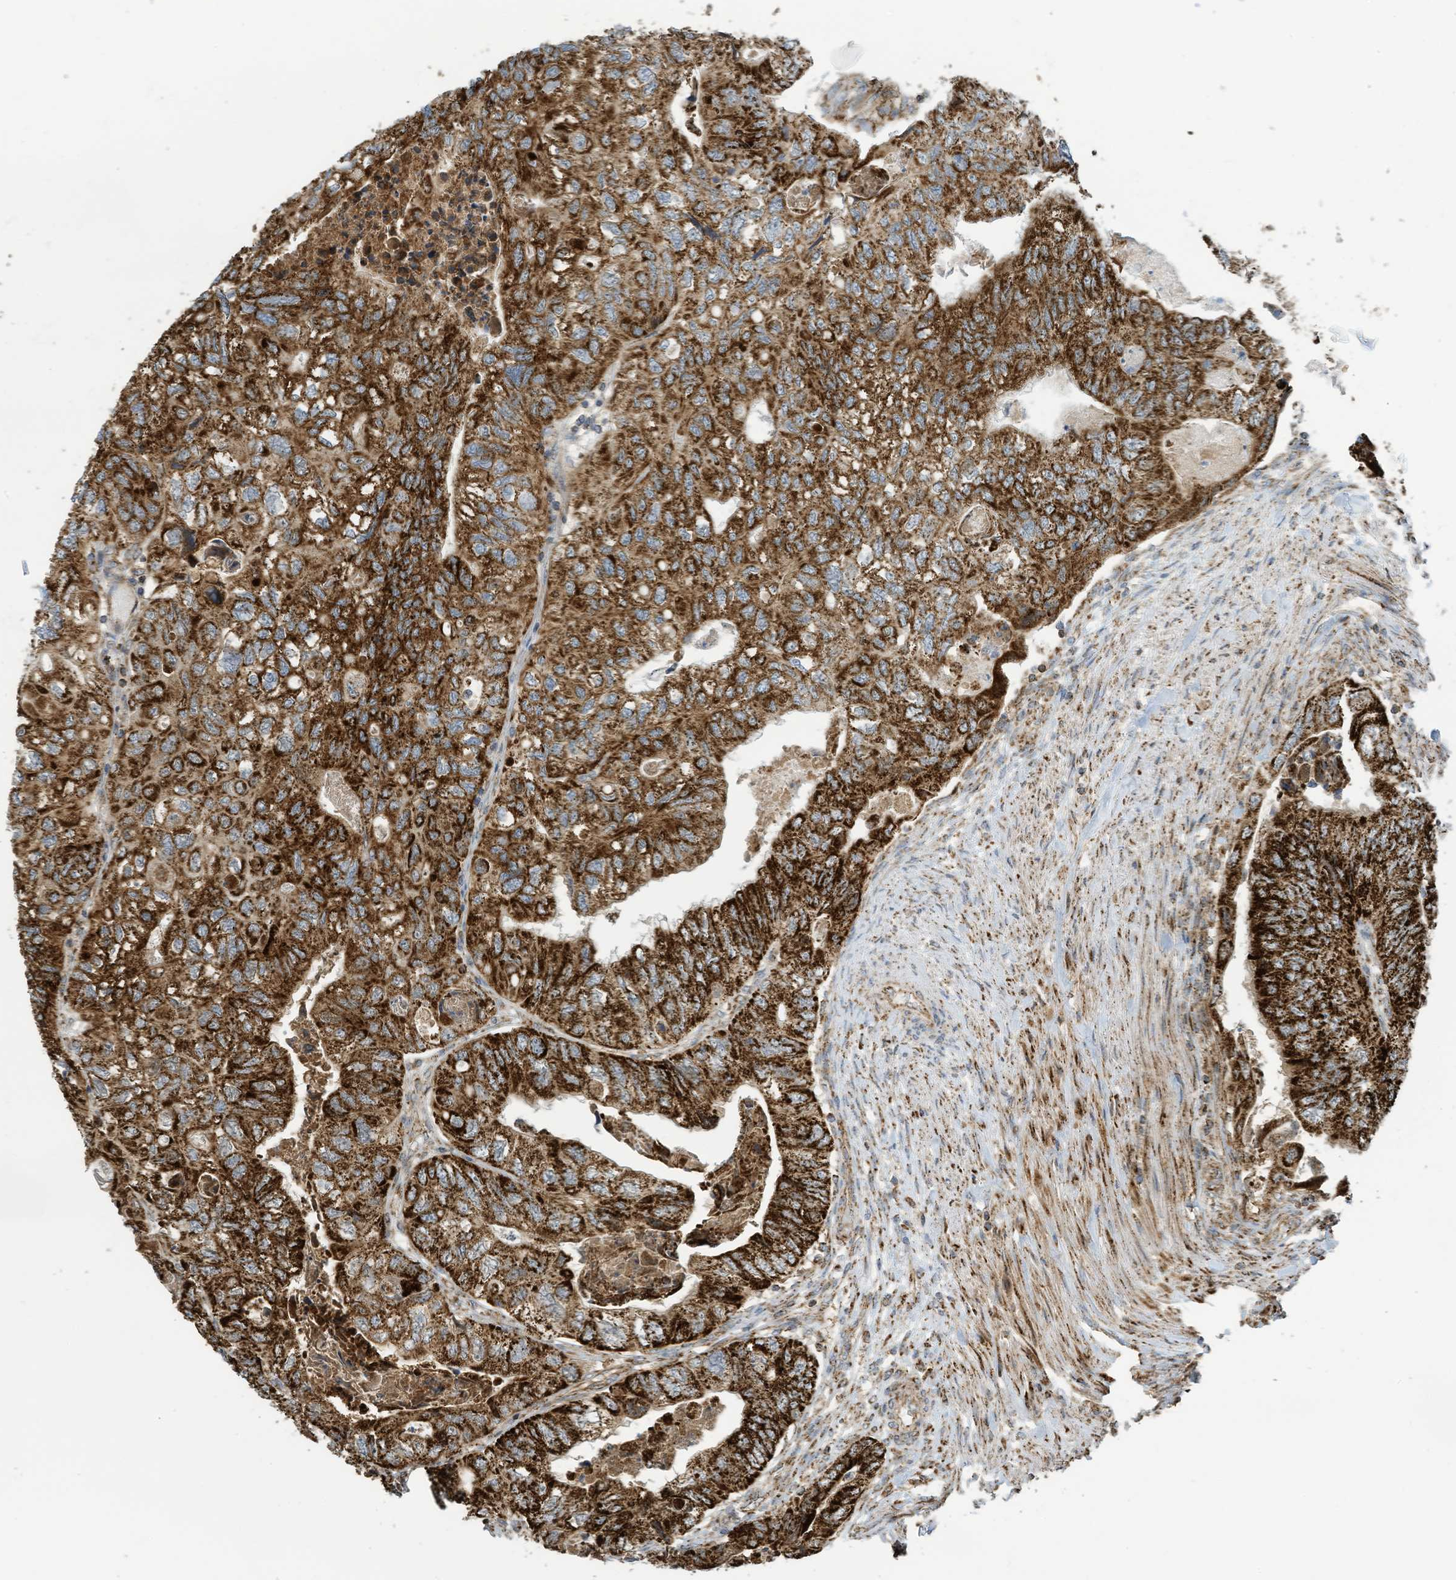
{"staining": {"intensity": "strong", "quantity": ">75%", "location": "cytoplasmic/membranous"}, "tissue": "colorectal cancer", "cell_type": "Tumor cells", "image_type": "cancer", "snomed": [{"axis": "morphology", "description": "Adenocarcinoma, NOS"}, {"axis": "topography", "description": "Rectum"}], "caption": "Immunohistochemistry (IHC) of adenocarcinoma (colorectal) reveals high levels of strong cytoplasmic/membranous positivity in about >75% of tumor cells. (DAB (3,3'-diaminobenzidine) IHC with brightfield microscopy, high magnification).", "gene": "COX10", "patient": {"sex": "male", "age": 63}}